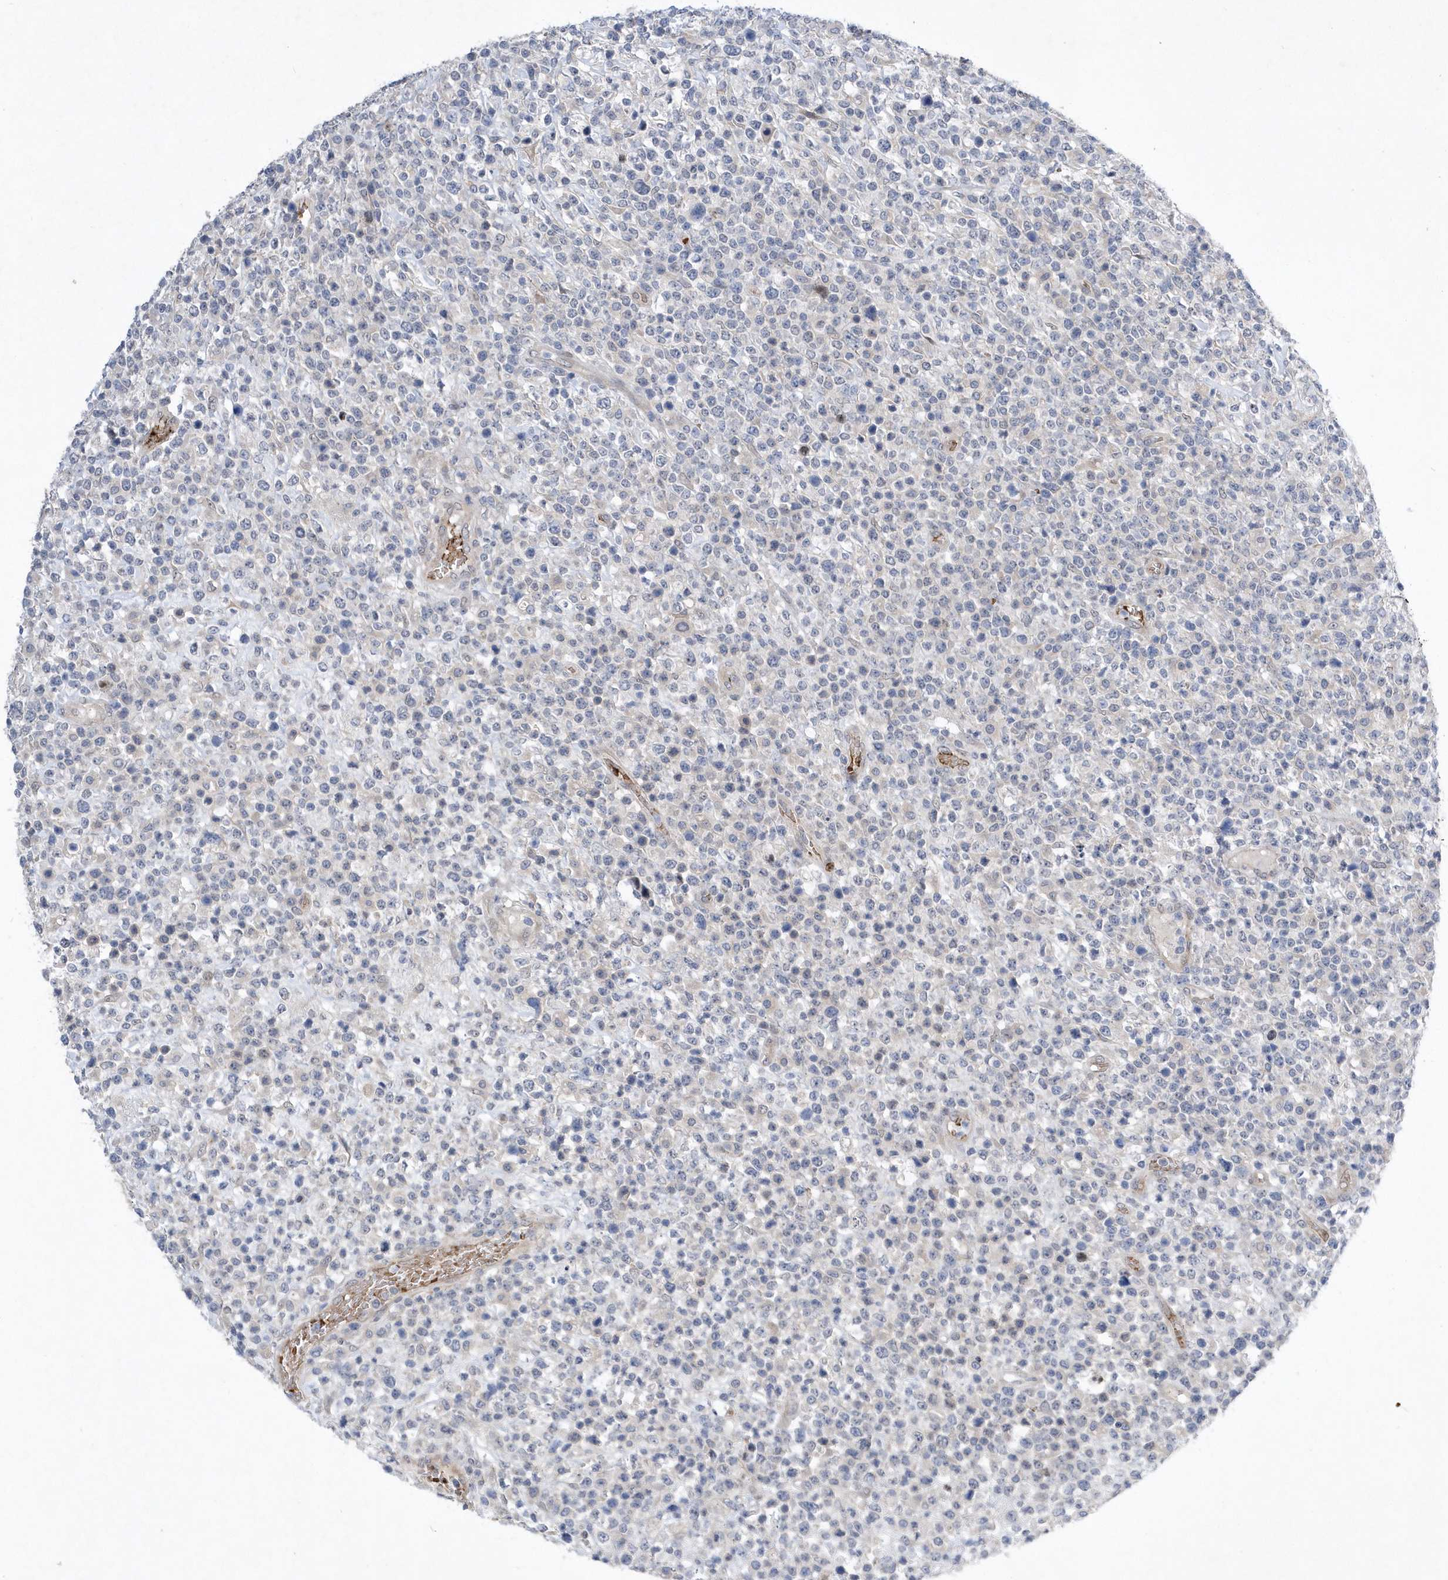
{"staining": {"intensity": "negative", "quantity": "none", "location": "none"}, "tissue": "lymphoma", "cell_type": "Tumor cells", "image_type": "cancer", "snomed": [{"axis": "morphology", "description": "Malignant lymphoma, non-Hodgkin's type, High grade"}, {"axis": "topography", "description": "Colon"}], "caption": "A high-resolution image shows immunohistochemistry staining of high-grade malignant lymphoma, non-Hodgkin's type, which reveals no significant staining in tumor cells.", "gene": "ZNF875", "patient": {"sex": "female", "age": 53}}